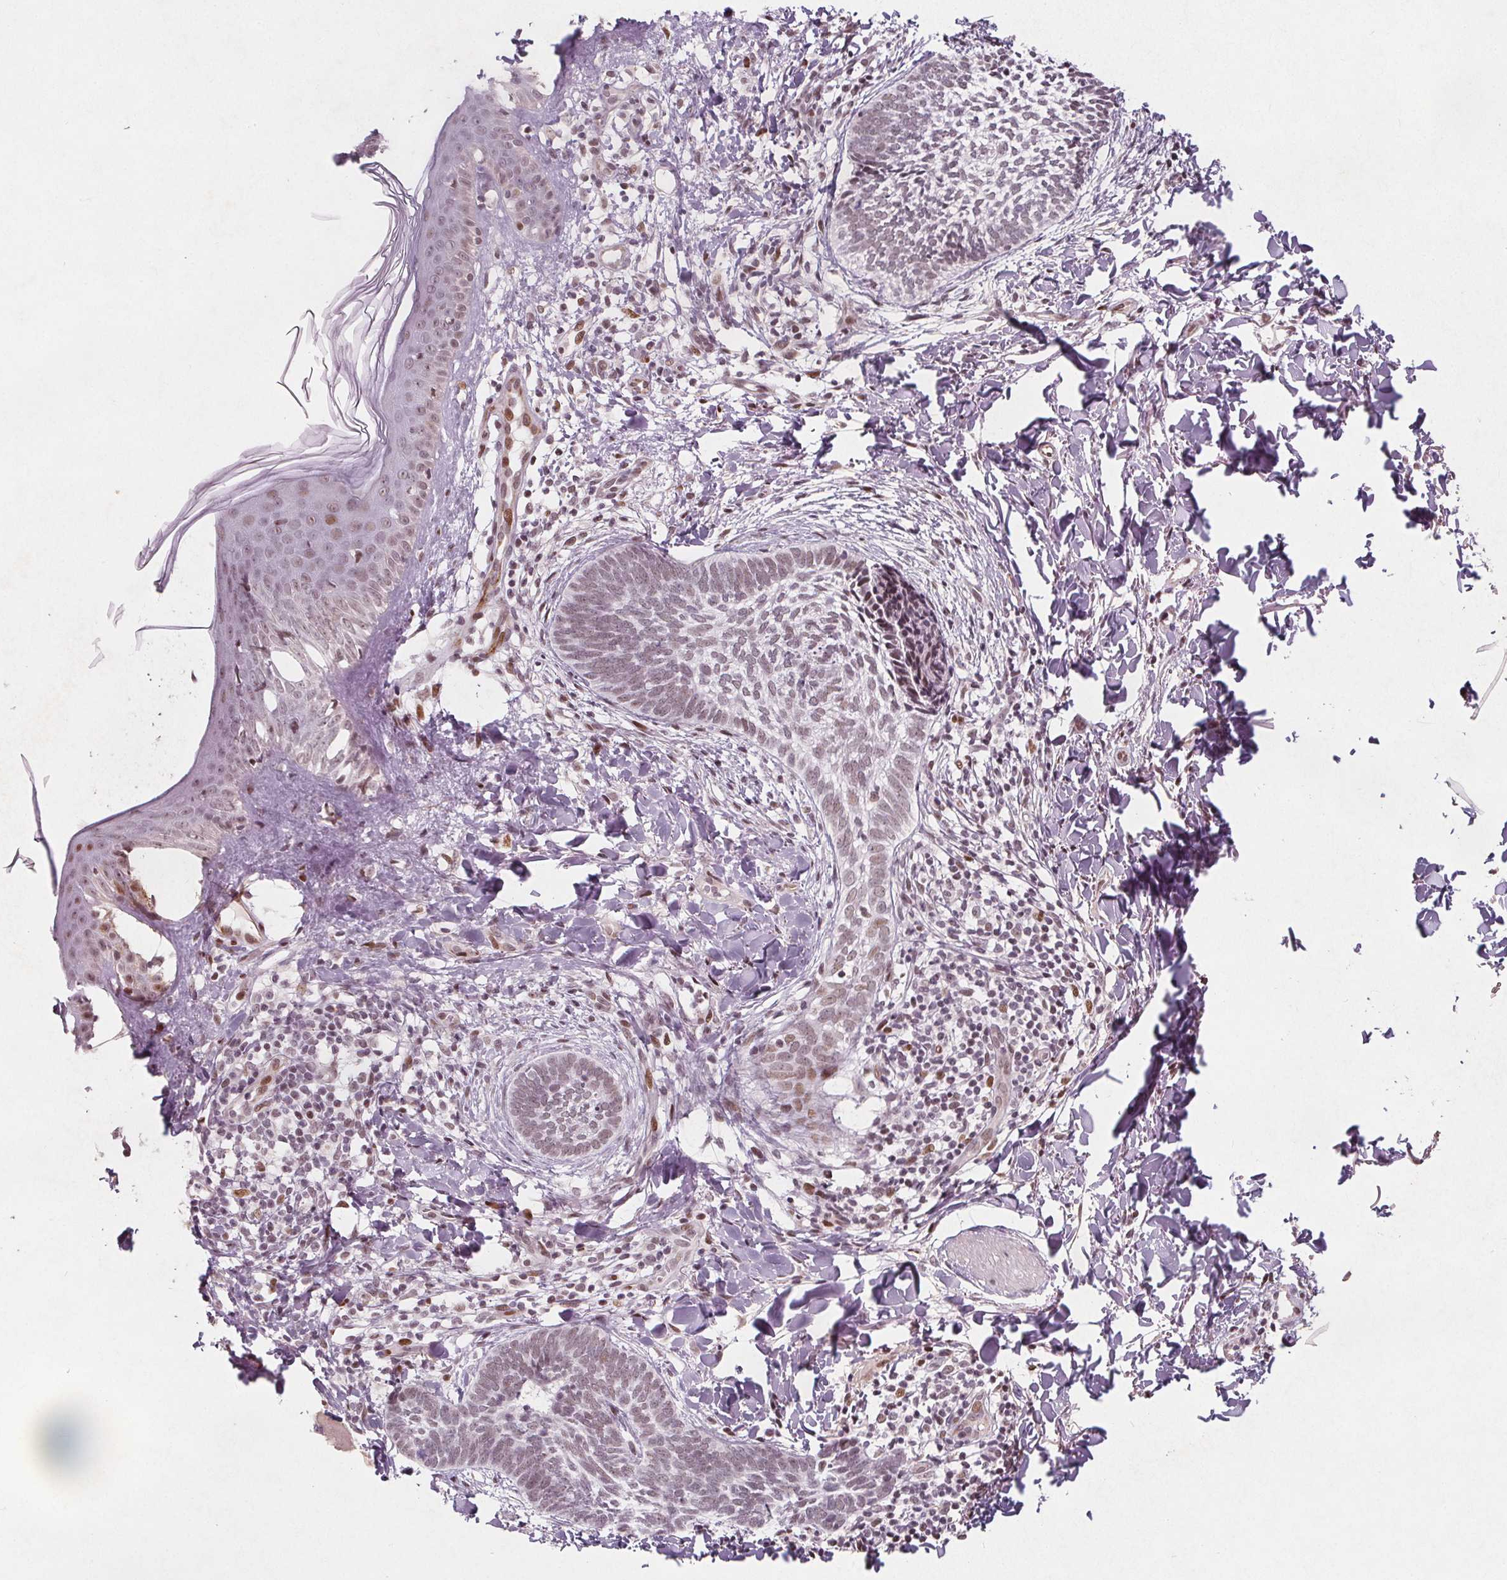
{"staining": {"intensity": "moderate", "quantity": "25%-75%", "location": "nuclear"}, "tissue": "skin cancer", "cell_type": "Tumor cells", "image_type": "cancer", "snomed": [{"axis": "morphology", "description": "Normal tissue, NOS"}, {"axis": "morphology", "description": "Basal cell carcinoma"}, {"axis": "topography", "description": "Skin"}], "caption": "Immunohistochemical staining of skin basal cell carcinoma exhibits medium levels of moderate nuclear expression in approximately 25%-75% of tumor cells.", "gene": "TAF6L", "patient": {"sex": "male", "age": 46}}